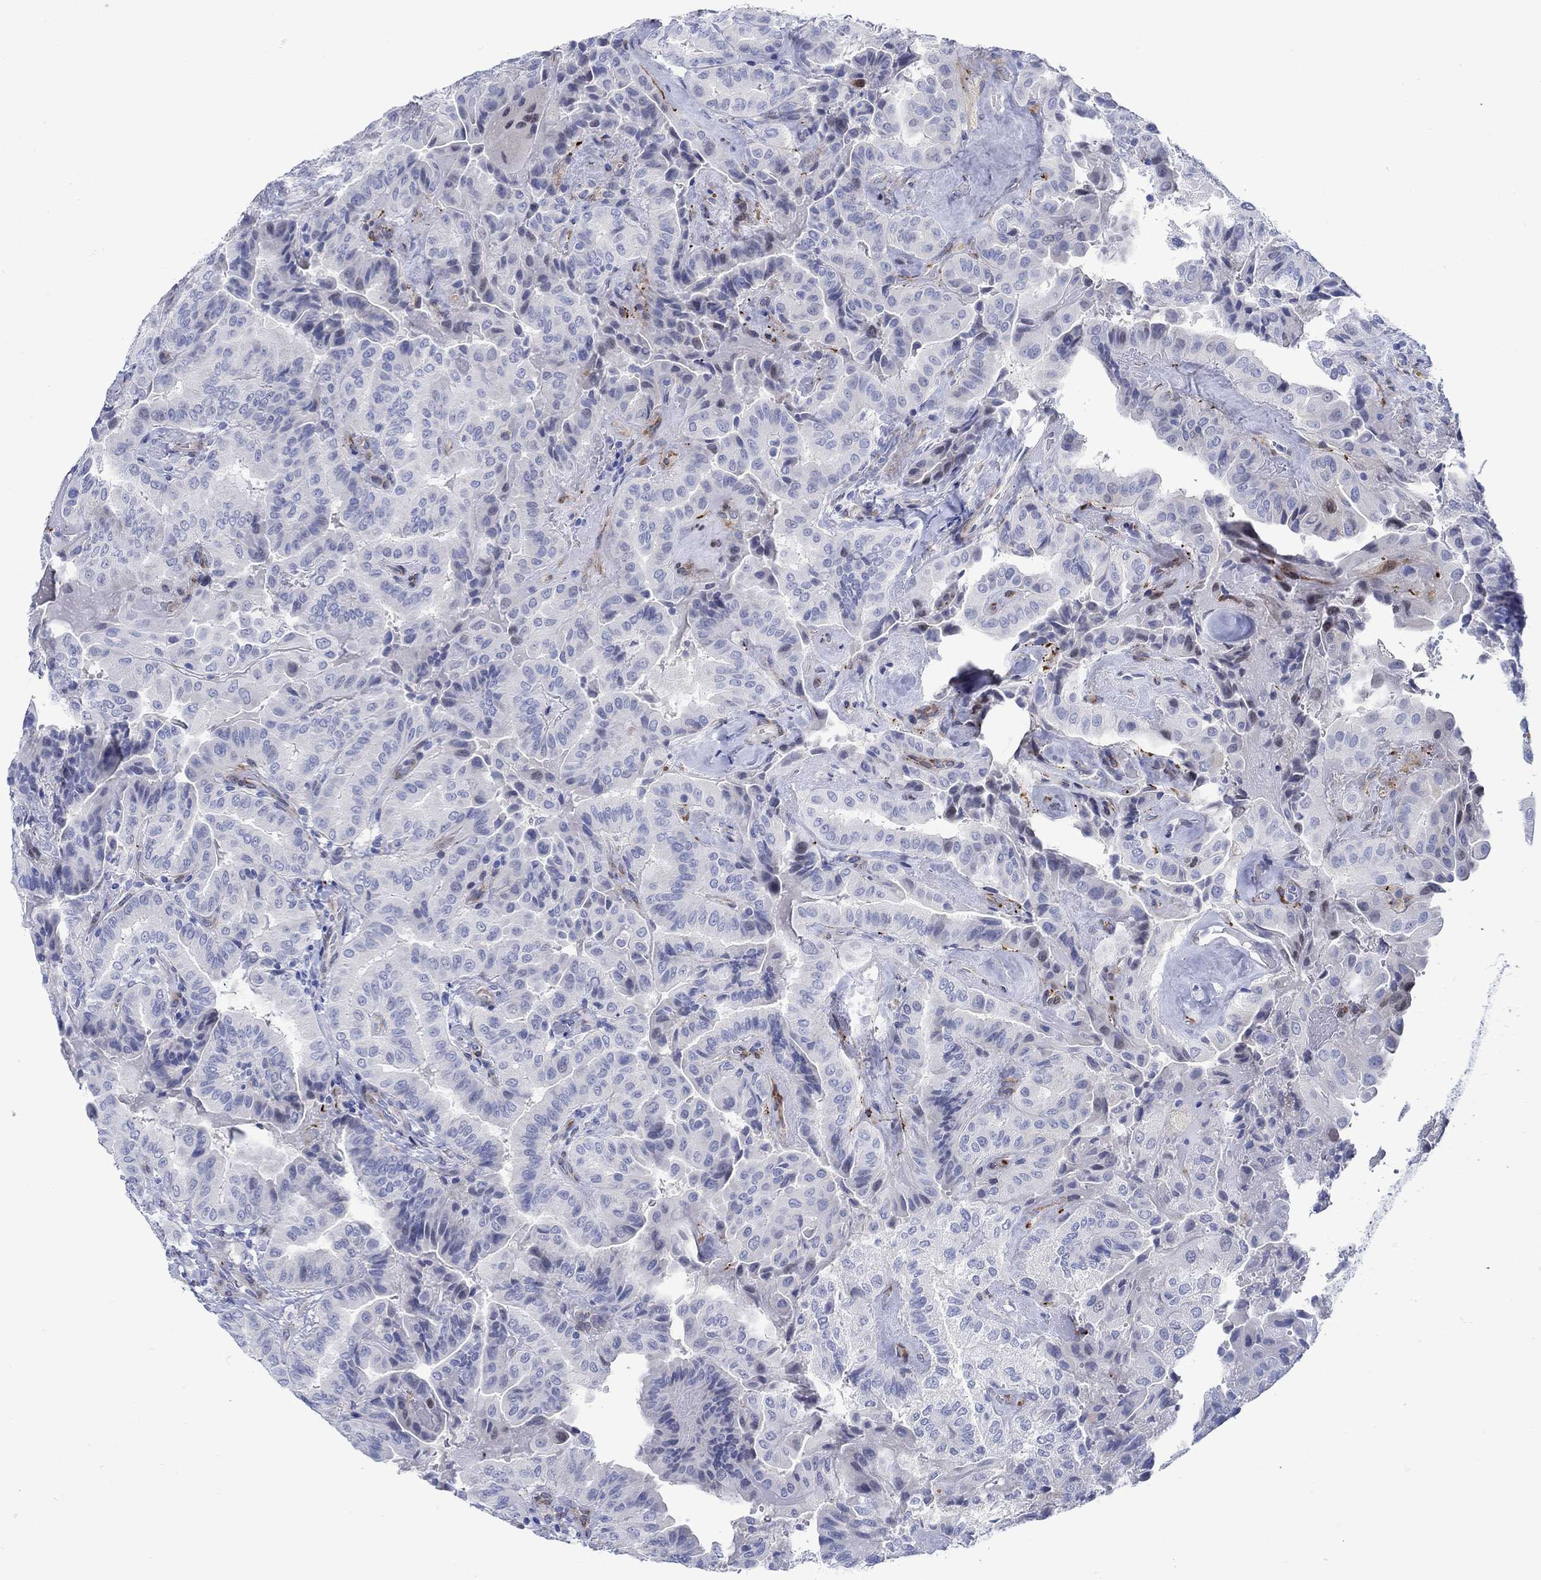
{"staining": {"intensity": "negative", "quantity": "none", "location": "none"}, "tissue": "thyroid cancer", "cell_type": "Tumor cells", "image_type": "cancer", "snomed": [{"axis": "morphology", "description": "Papillary adenocarcinoma, NOS"}, {"axis": "topography", "description": "Thyroid gland"}], "caption": "Tumor cells show no significant protein positivity in thyroid cancer.", "gene": "KSR2", "patient": {"sex": "female", "age": 68}}